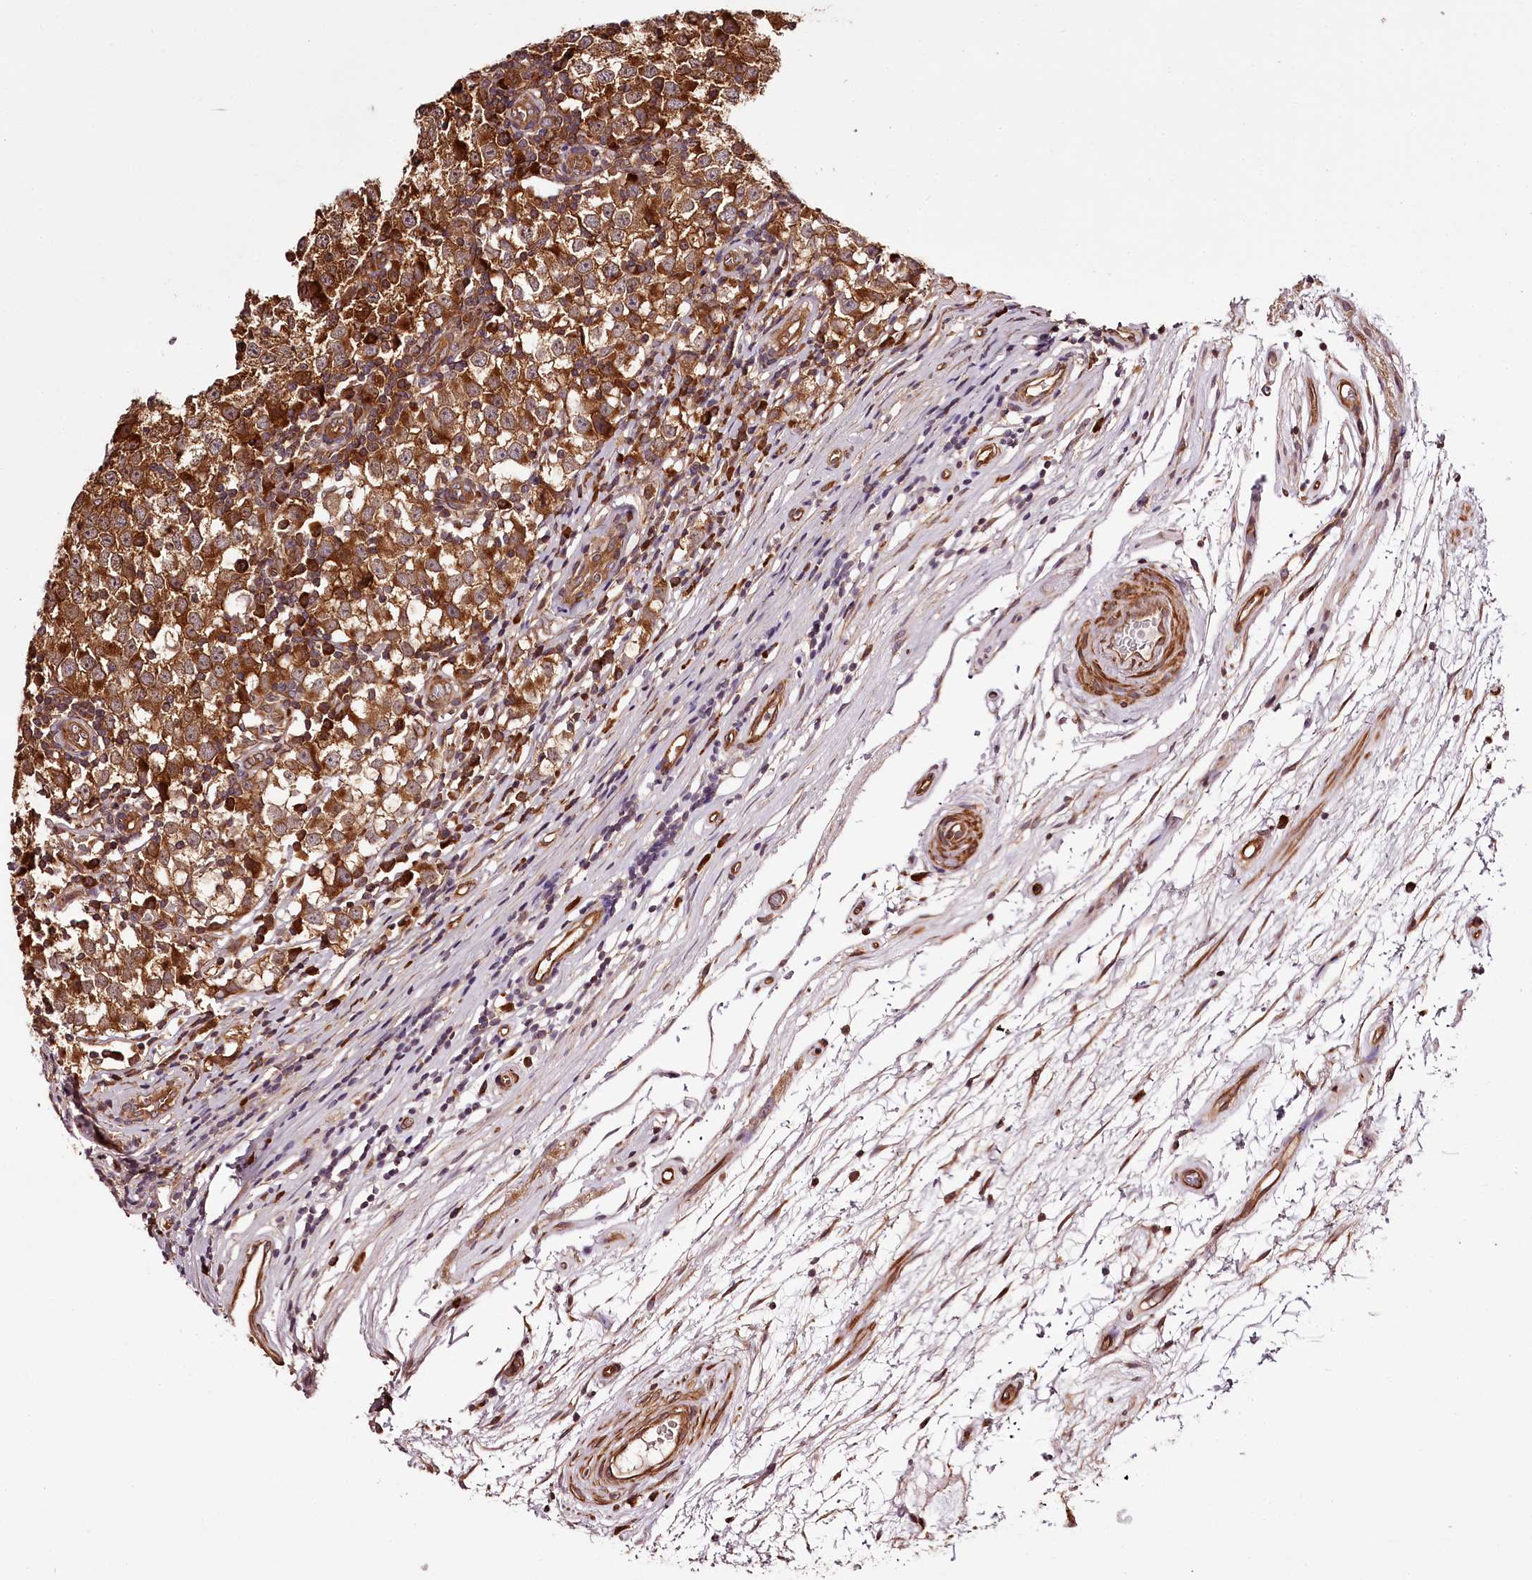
{"staining": {"intensity": "moderate", "quantity": ">75%", "location": "cytoplasmic/membranous"}, "tissue": "testis cancer", "cell_type": "Tumor cells", "image_type": "cancer", "snomed": [{"axis": "morphology", "description": "Seminoma, NOS"}, {"axis": "topography", "description": "Testis"}], "caption": "DAB (3,3'-diaminobenzidine) immunohistochemical staining of testis cancer demonstrates moderate cytoplasmic/membranous protein staining in approximately >75% of tumor cells.", "gene": "TARS1", "patient": {"sex": "male", "age": 65}}